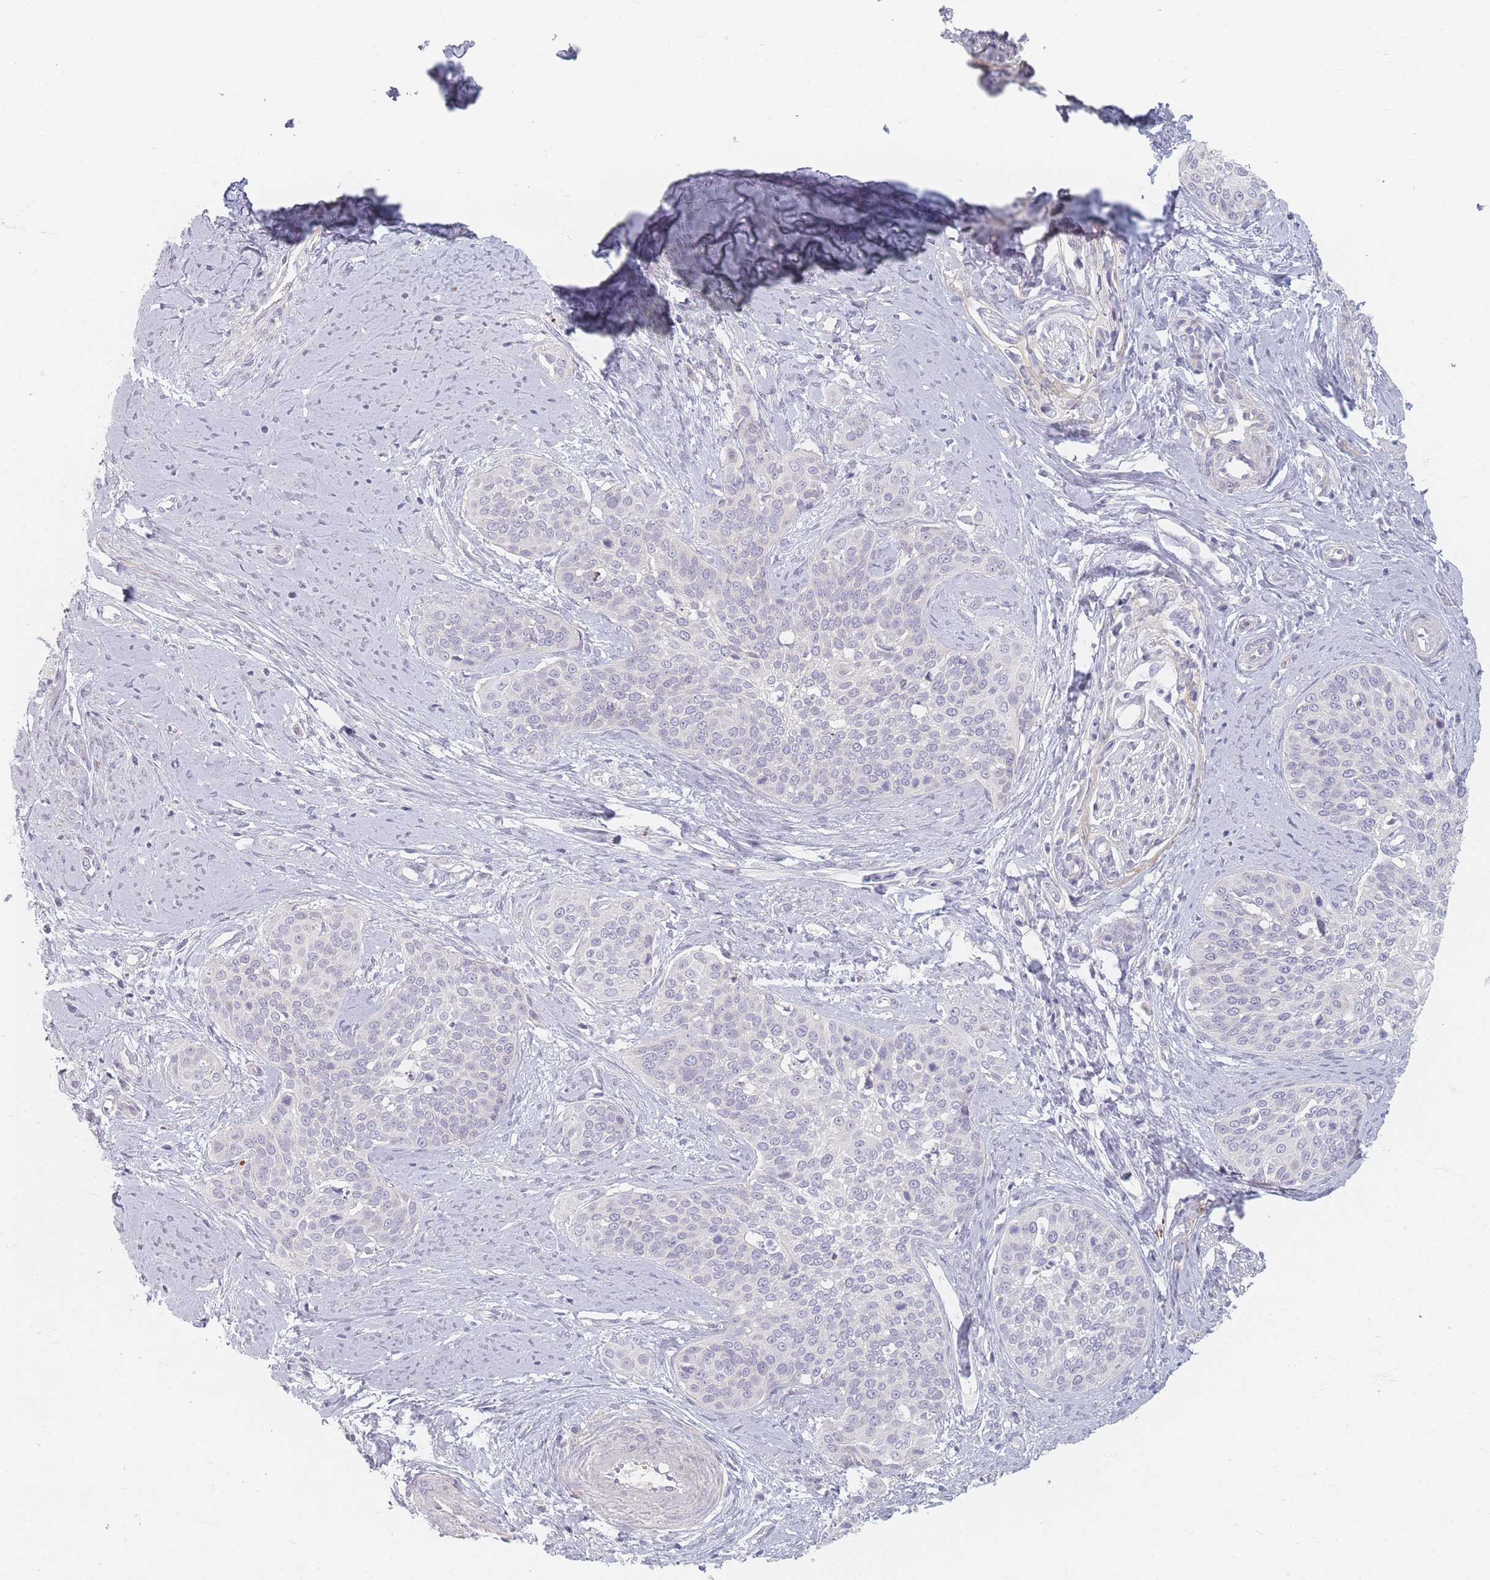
{"staining": {"intensity": "negative", "quantity": "none", "location": "none"}, "tissue": "cervical cancer", "cell_type": "Tumor cells", "image_type": "cancer", "snomed": [{"axis": "morphology", "description": "Squamous cell carcinoma, NOS"}, {"axis": "topography", "description": "Cervix"}], "caption": "Cervical squamous cell carcinoma was stained to show a protein in brown. There is no significant positivity in tumor cells.", "gene": "TMOD1", "patient": {"sex": "female", "age": 44}}